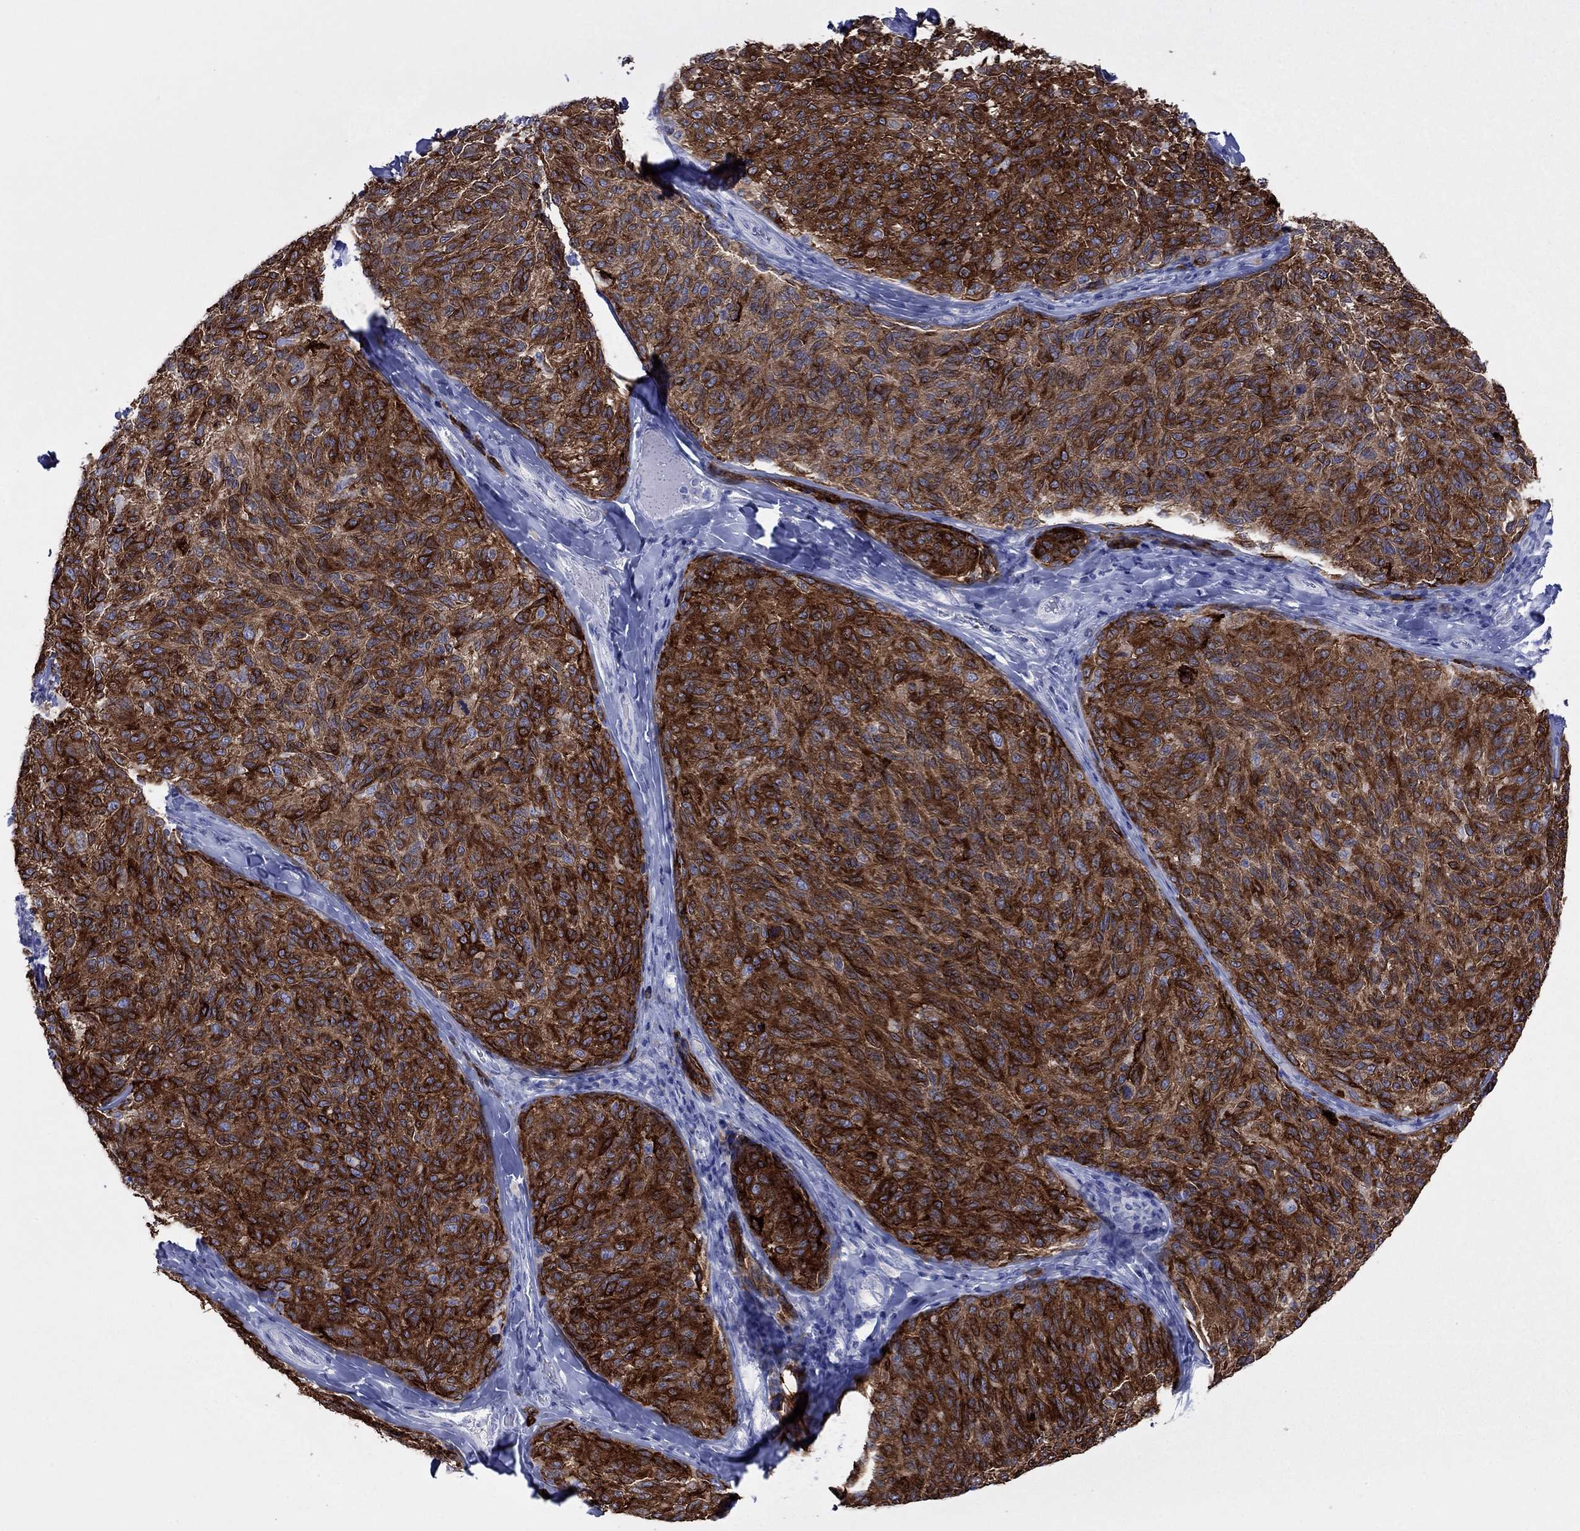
{"staining": {"intensity": "strong", "quantity": ">75%", "location": "cytoplasmic/membranous"}, "tissue": "melanoma", "cell_type": "Tumor cells", "image_type": "cancer", "snomed": [{"axis": "morphology", "description": "Malignant melanoma, NOS"}, {"axis": "topography", "description": "Skin"}], "caption": "Strong cytoplasmic/membranous protein expression is seen in approximately >75% of tumor cells in malignant melanoma.", "gene": "MLANA", "patient": {"sex": "female", "age": 73}}